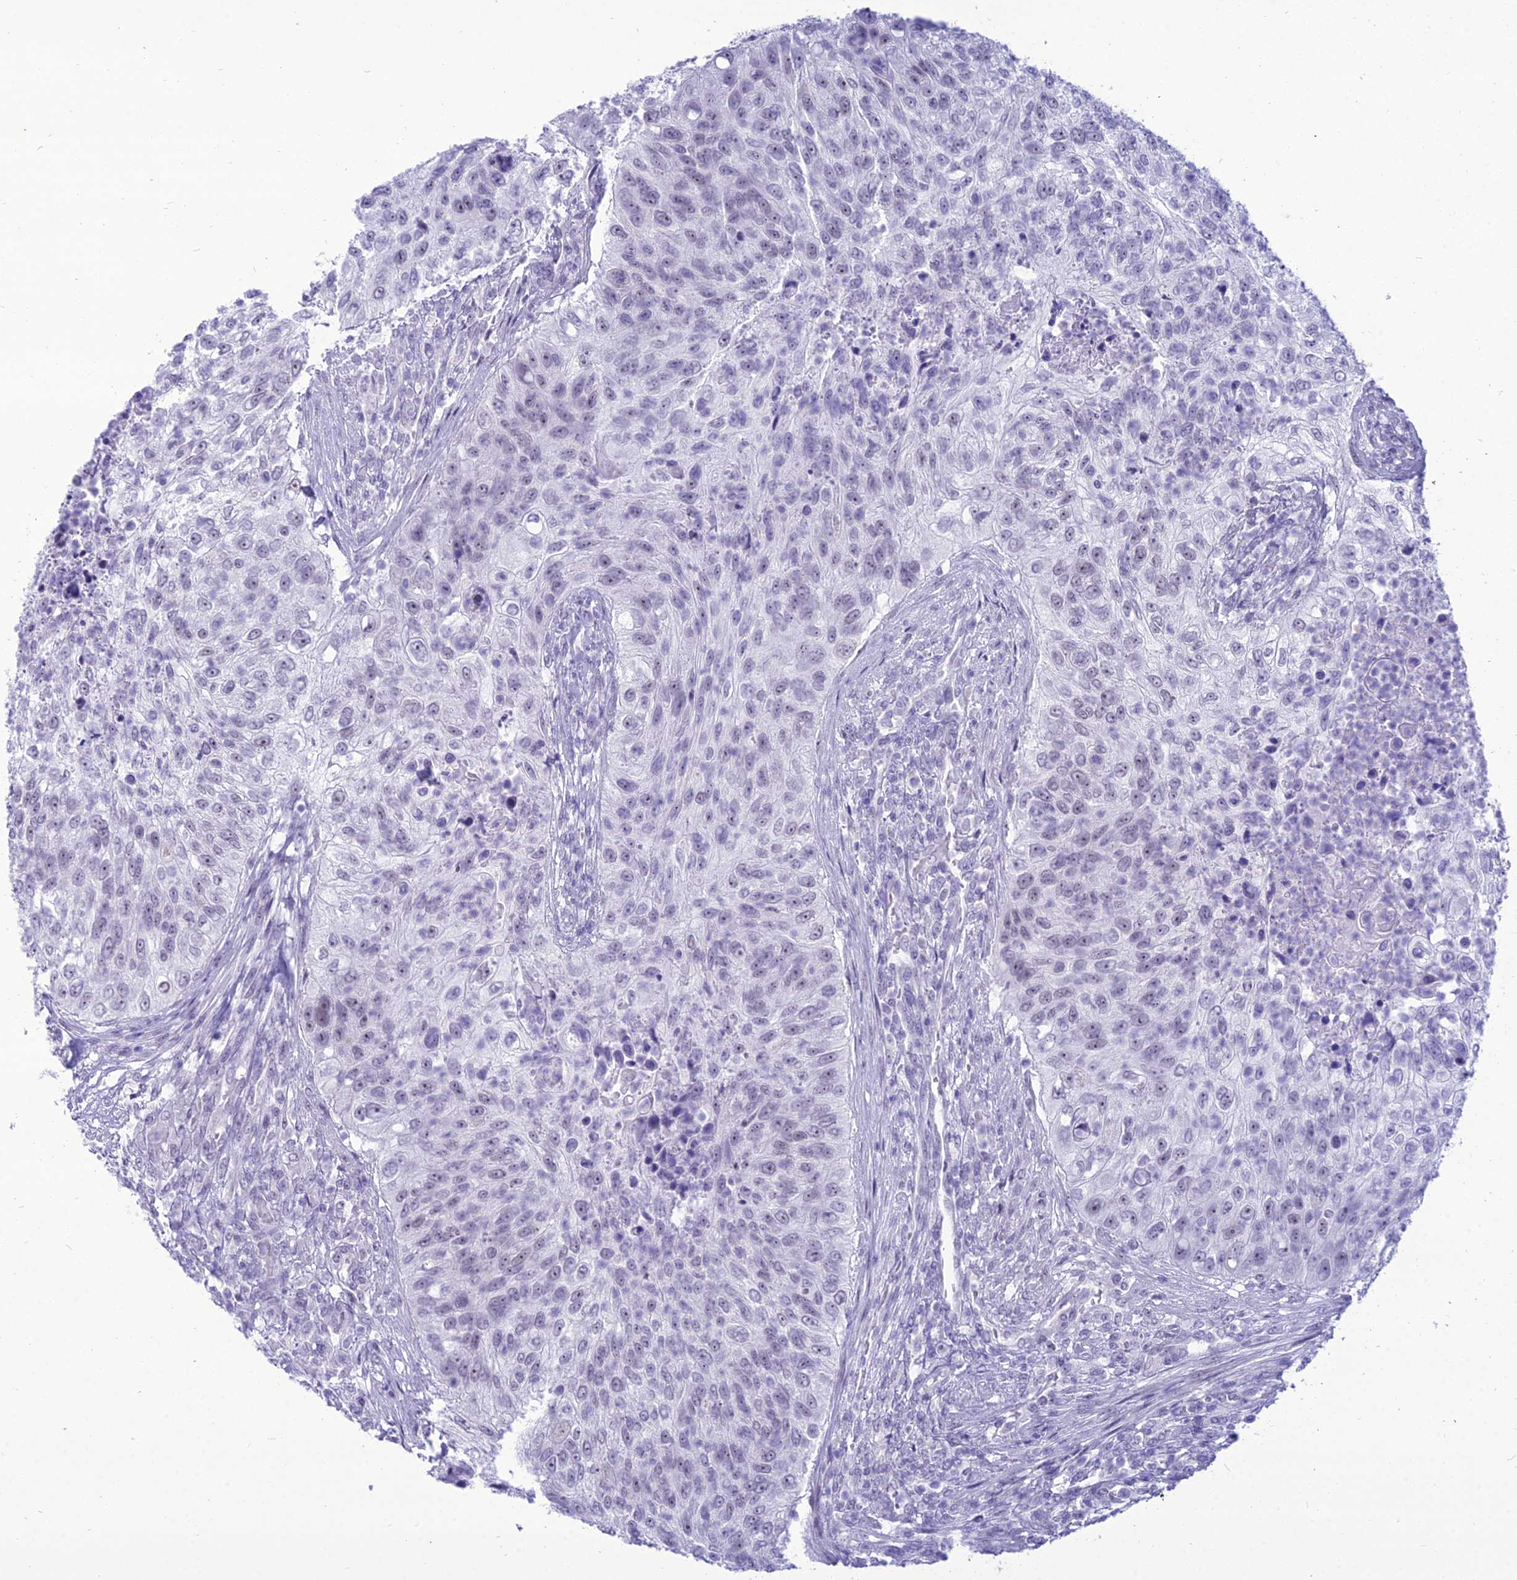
{"staining": {"intensity": "weak", "quantity": "<25%", "location": "nuclear"}, "tissue": "urothelial cancer", "cell_type": "Tumor cells", "image_type": "cancer", "snomed": [{"axis": "morphology", "description": "Urothelial carcinoma, High grade"}, {"axis": "topography", "description": "Urinary bladder"}], "caption": "This is a micrograph of IHC staining of urothelial cancer, which shows no expression in tumor cells.", "gene": "DHX40", "patient": {"sex": "female", "age": 60}}